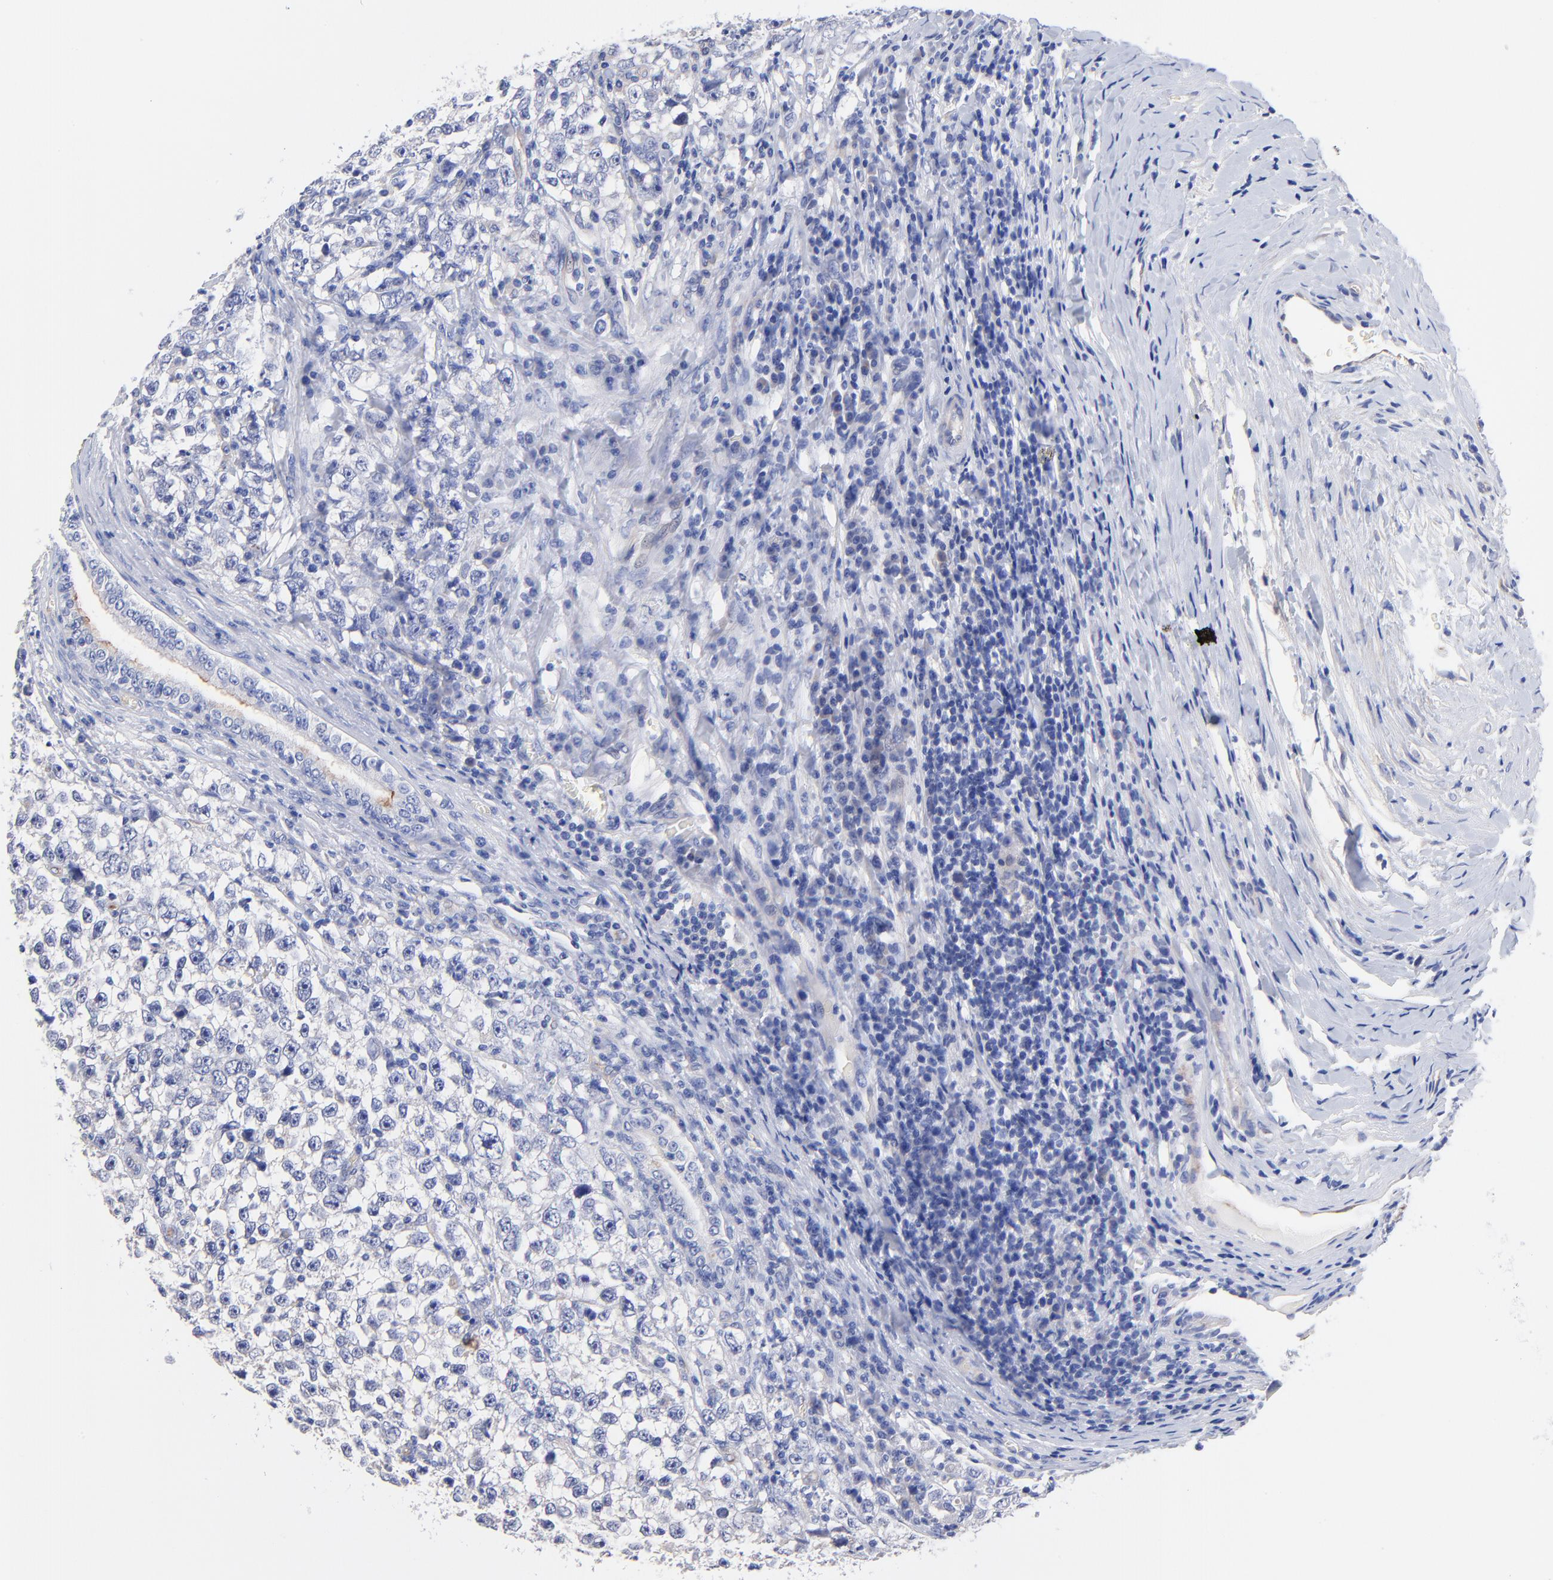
{"staining": {"intensity": "negative", "quantity": "none", "location": "none"}, "tissue": "testis cancer", "cell_type": "Tumor cells", "image_type": "cancer", "snomed": [{"axis": "morphology", "description": "Seminoma, NOS"}, {"axis": "morphology", "description": "Carcinoma, Embryonal, NOS"}, {"axis": "topography", "description": "Testis"}], "caption": "The image displays no staining of tumor cells in testis embryonal carcinoma.", "gene": "SLC44A2", "patient": {"sex": "male", "age": 30}}